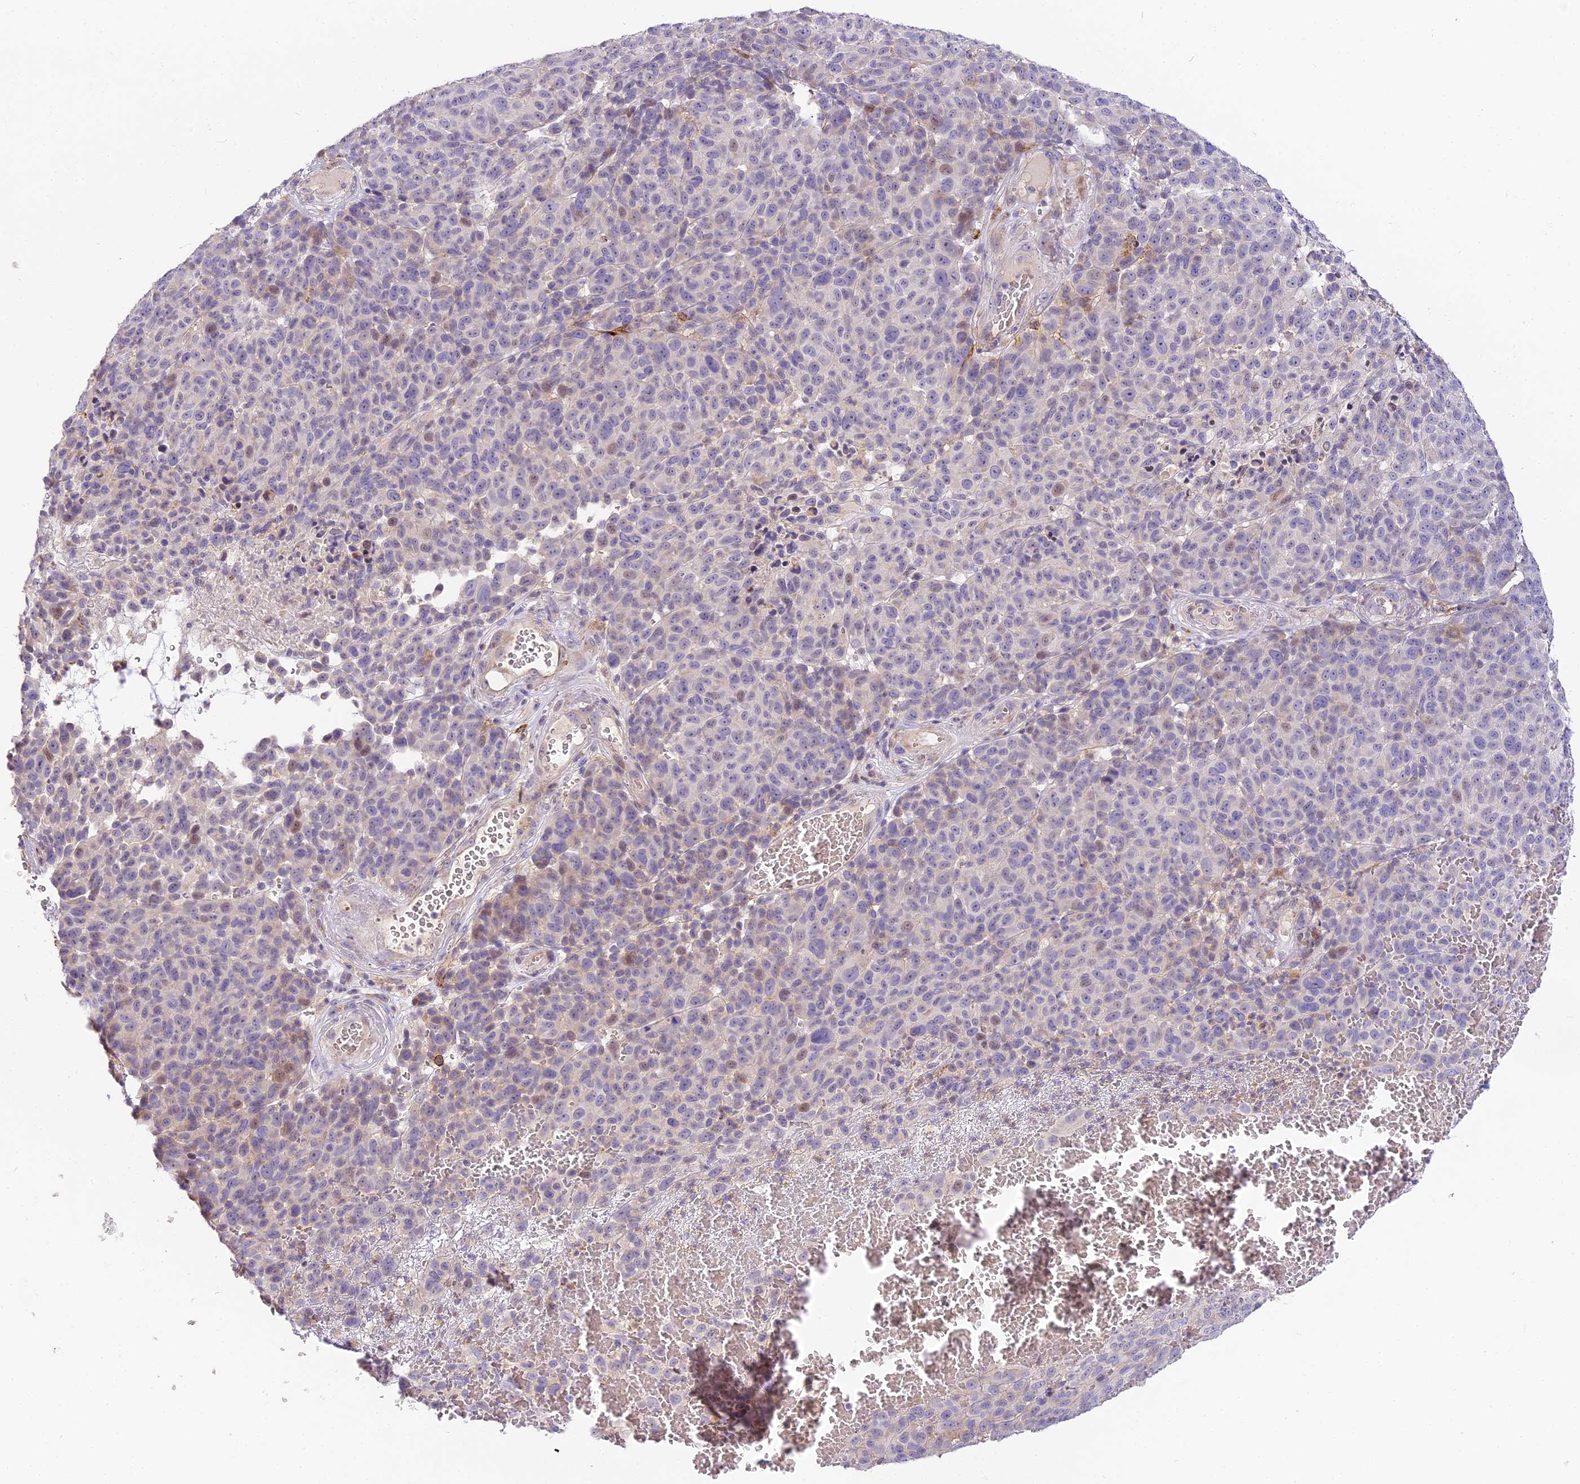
{"staining": {"intensity": "negative", "quantity": "none", "location": "none"}, "tissue": "melanoma", "cell_type": "Tumor cells", "image_type": "cancer", "snomed": [{"axis": "morphology", "description": "Malignant melanoma, NOS"}, {"axis": "topography", "description": "Skin"}], "caption": "Micrograph shows no significant protein positivity in tumor cells of malignant melanoma.", "gene": "NOD2", "patient": {"sex": "male", "age": 49}}